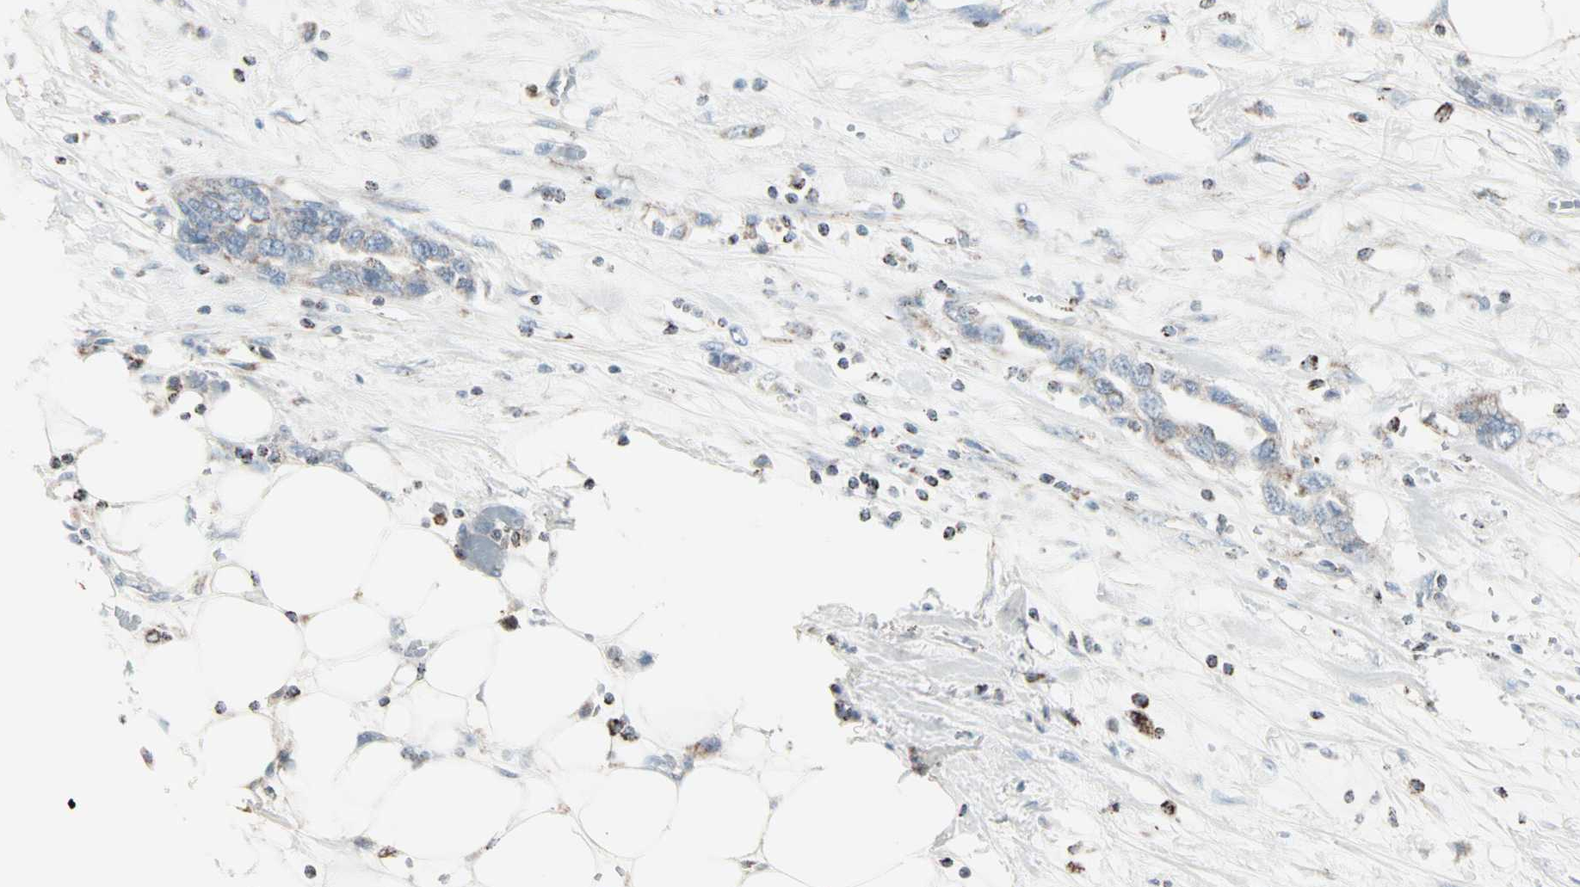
{"staining": {"intensity": "weak", "quantity": "<25%", "location": "cytoplasmic/membranous"}, "tissue": "pancreatic cancer", "cell_type": "Tumor cells", "image_type": "cancer", "snomed": [{"axis": "morphology", "description": "Adenocarcinoma, NOS"}, {"axis": "topography", "description": "Pancreas"}], "caption": "This is an immunohistochemistry (IHC) micrograph of pancreatic cancer. There is no expression in tumor cells.", "gene": "IDH2", "patient": {"sex": "female", "age": 57}}